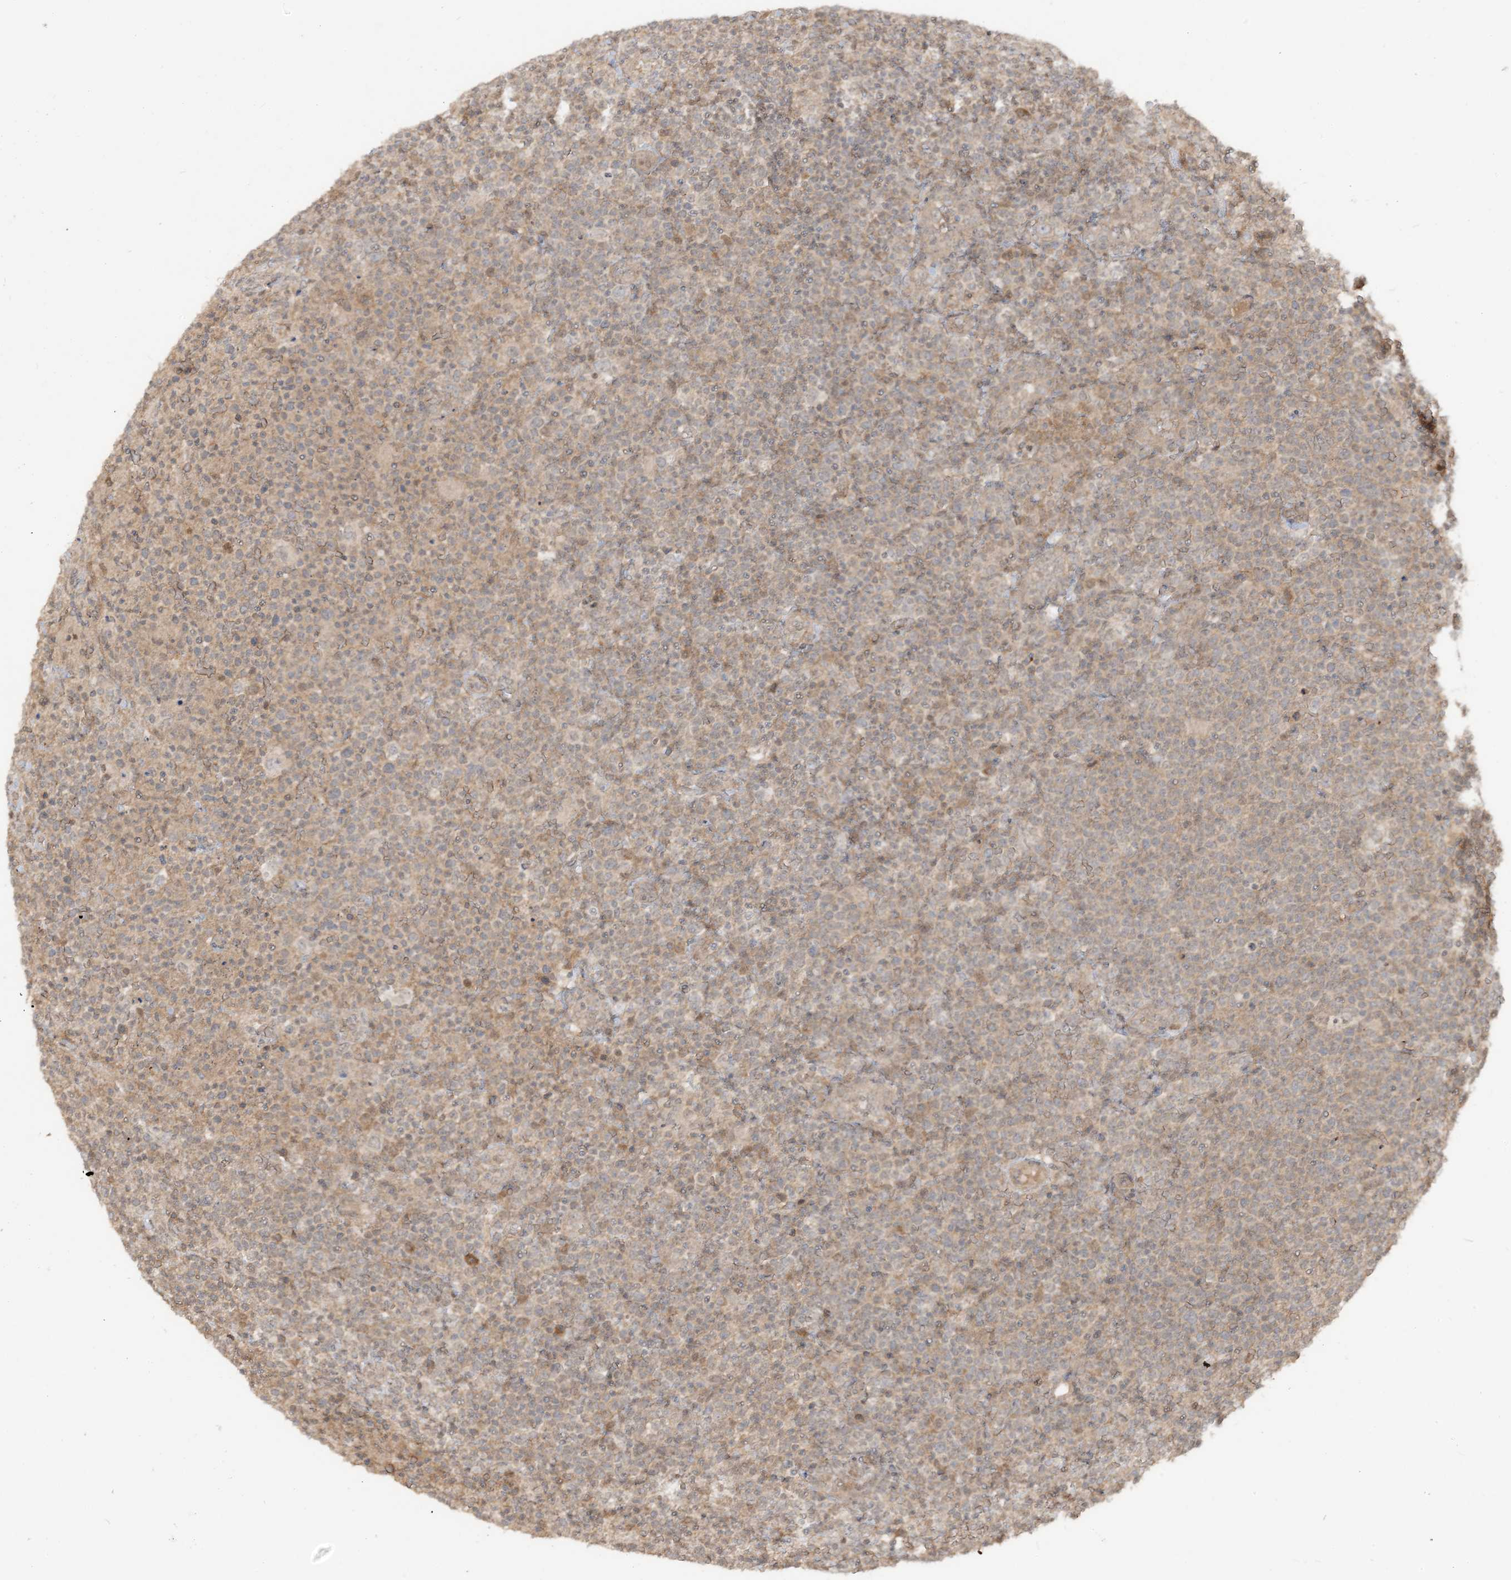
{"staining": {"intensity": "negative", "quantity": "none", "location": "none"}, "tissue": "lymphoma", "cell_type": "Tumor cells", "image_type": "cancer", "snomed": [{"axis": "morphology", "description": "Malignant lymphoma, non-Hodgkin's type, High grade"}, {"axis": "topography", "description": "Lymph node"}], "caption": "This is an immunohistochemistry micrograph of human lymphoma. There is no positivity in tumor cells.", "gene": "TBCC", "patient": {"sex": "male", "age": 61}}